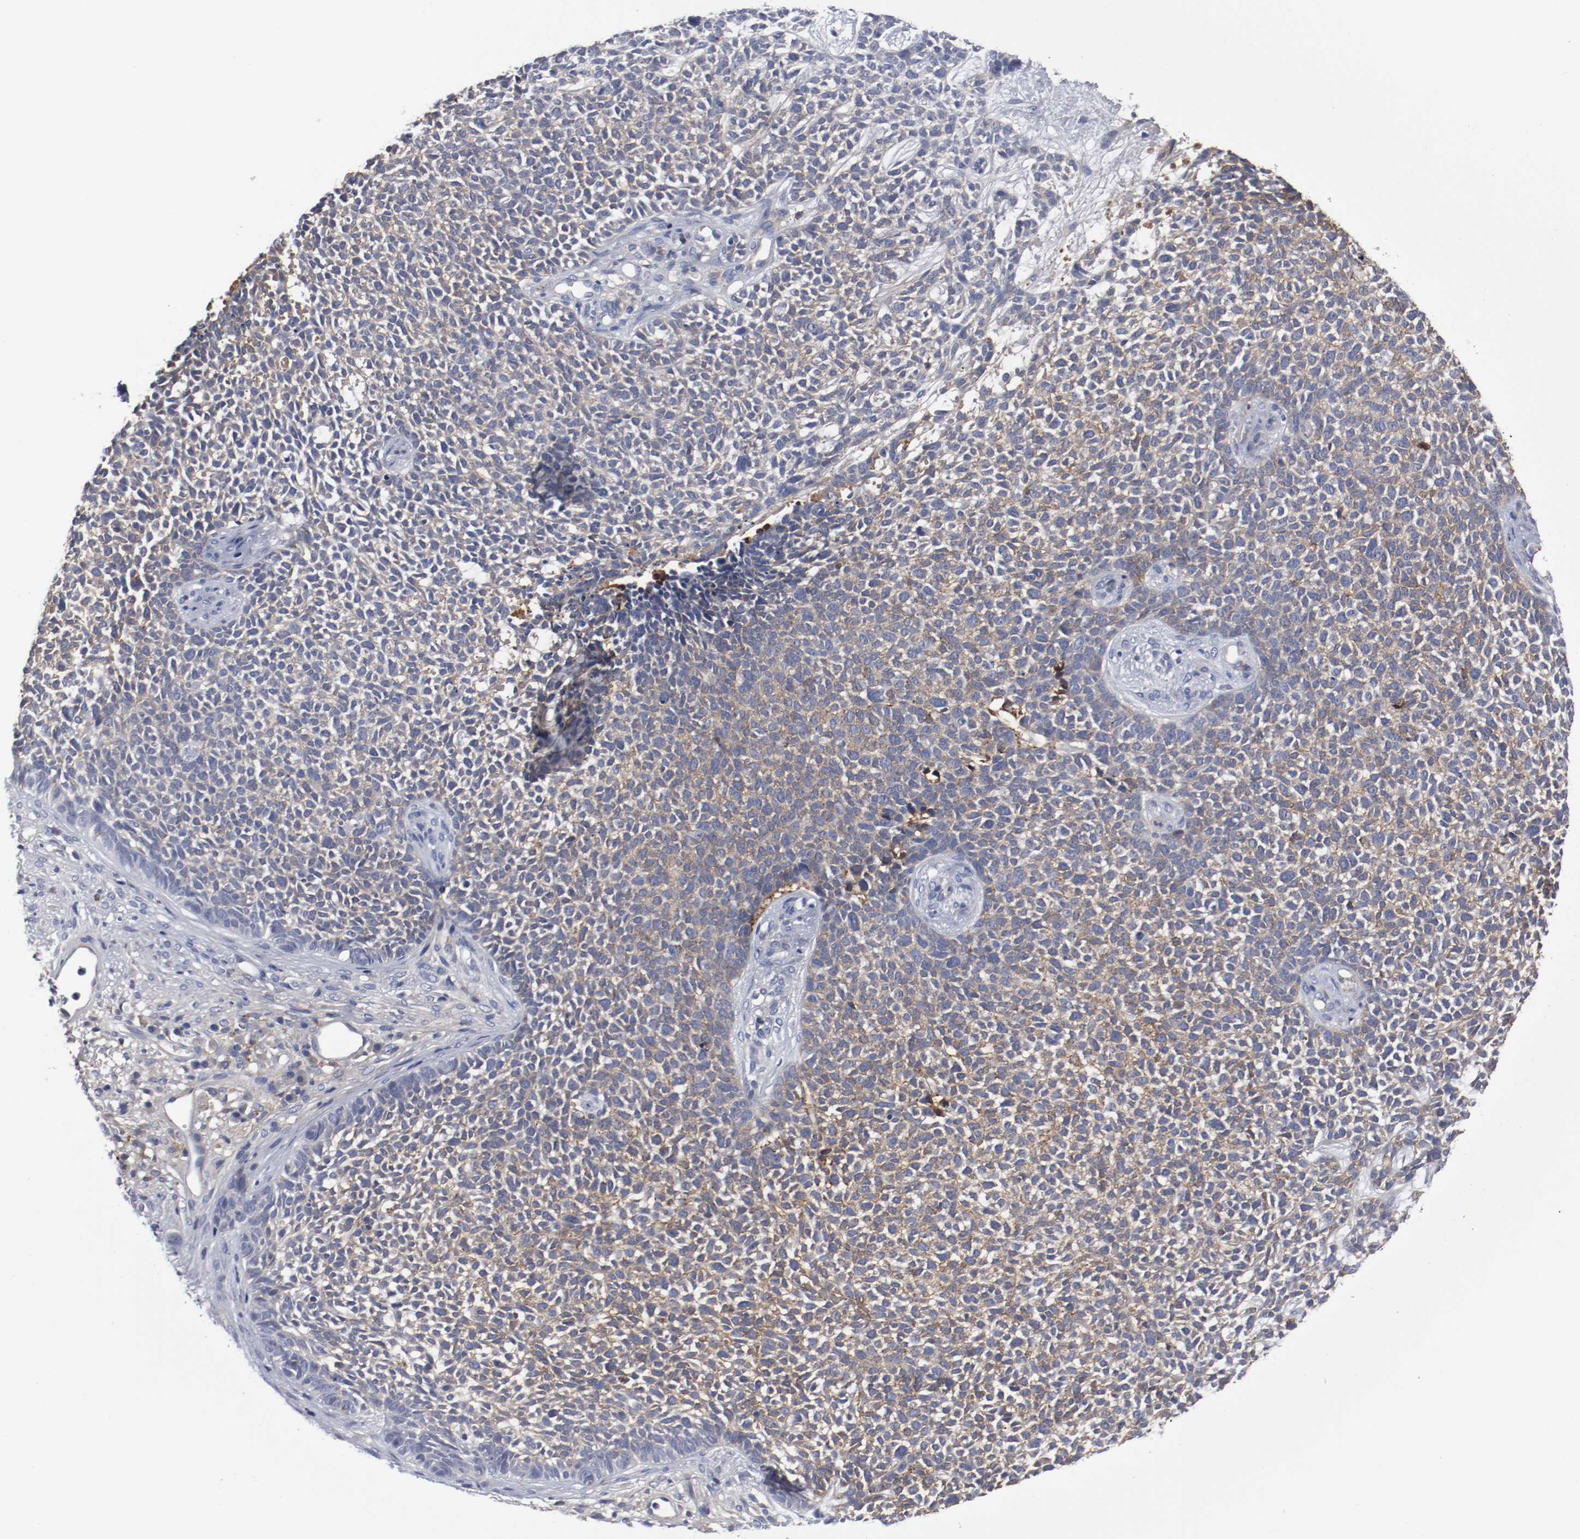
{"staining": {"intensity": "weak", "quantity": "25%-75%", "location": "cytoplasmic/membranous"}, "tissue": "skin cancer", "cell_type": "Tumor cells", "image_type": "cancer", "snomed": [{"axis": "morphology", "description": "Basal cell carcinoma"}, {"axis": "topography", "description": "Skin"}], "caption": "A photomicrograph showing weak cytoplasmic/membranous positivity in about 25%-75% of tumor cells in skin basal cell carcinoma, as visualized by brown immunohistochemical staining.", "gene": "FGFBP1", "patient": {"sex": "female", "age": 84}}